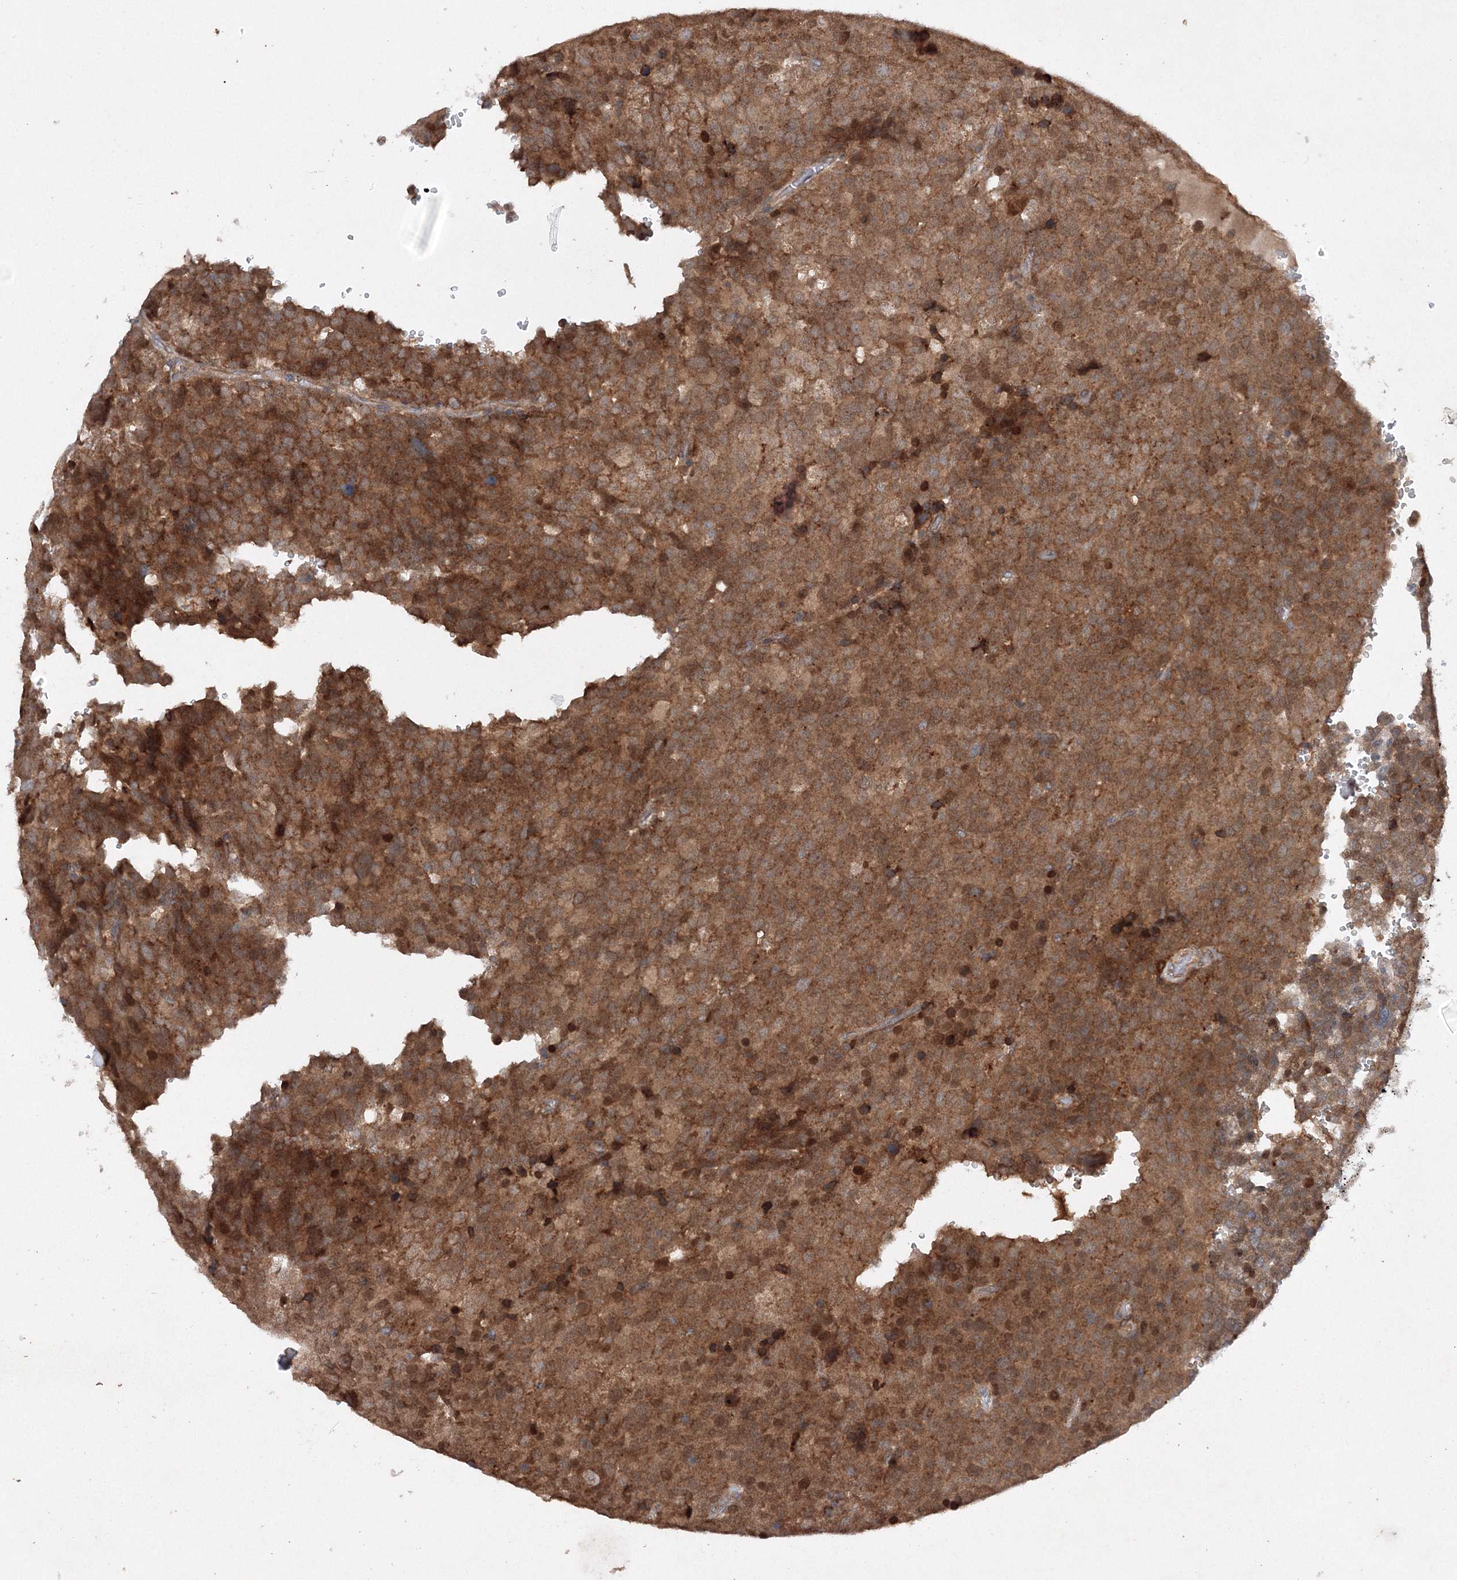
{"staining": {"intensity": "moderate", "quantity": ">75%", "location": "cytoplasmic/membranous,nuclear"}, "tissue": "testis cancer", "cell_type": "Tumor cells", "image_type": "cancer", "snomed": [{"axis": "morphology", "description": "Seminoma, NOS"}, {"axis": "topography", "description": "Testis"}], "caption": "Testis seminoma stained with a brown dye displays moderate cytoplasmic/membranous and nuclear positive staining in about >75% of tumor cells.", "gene": "SLC36A1", "patient": {"sex": "male", "age": 71}}